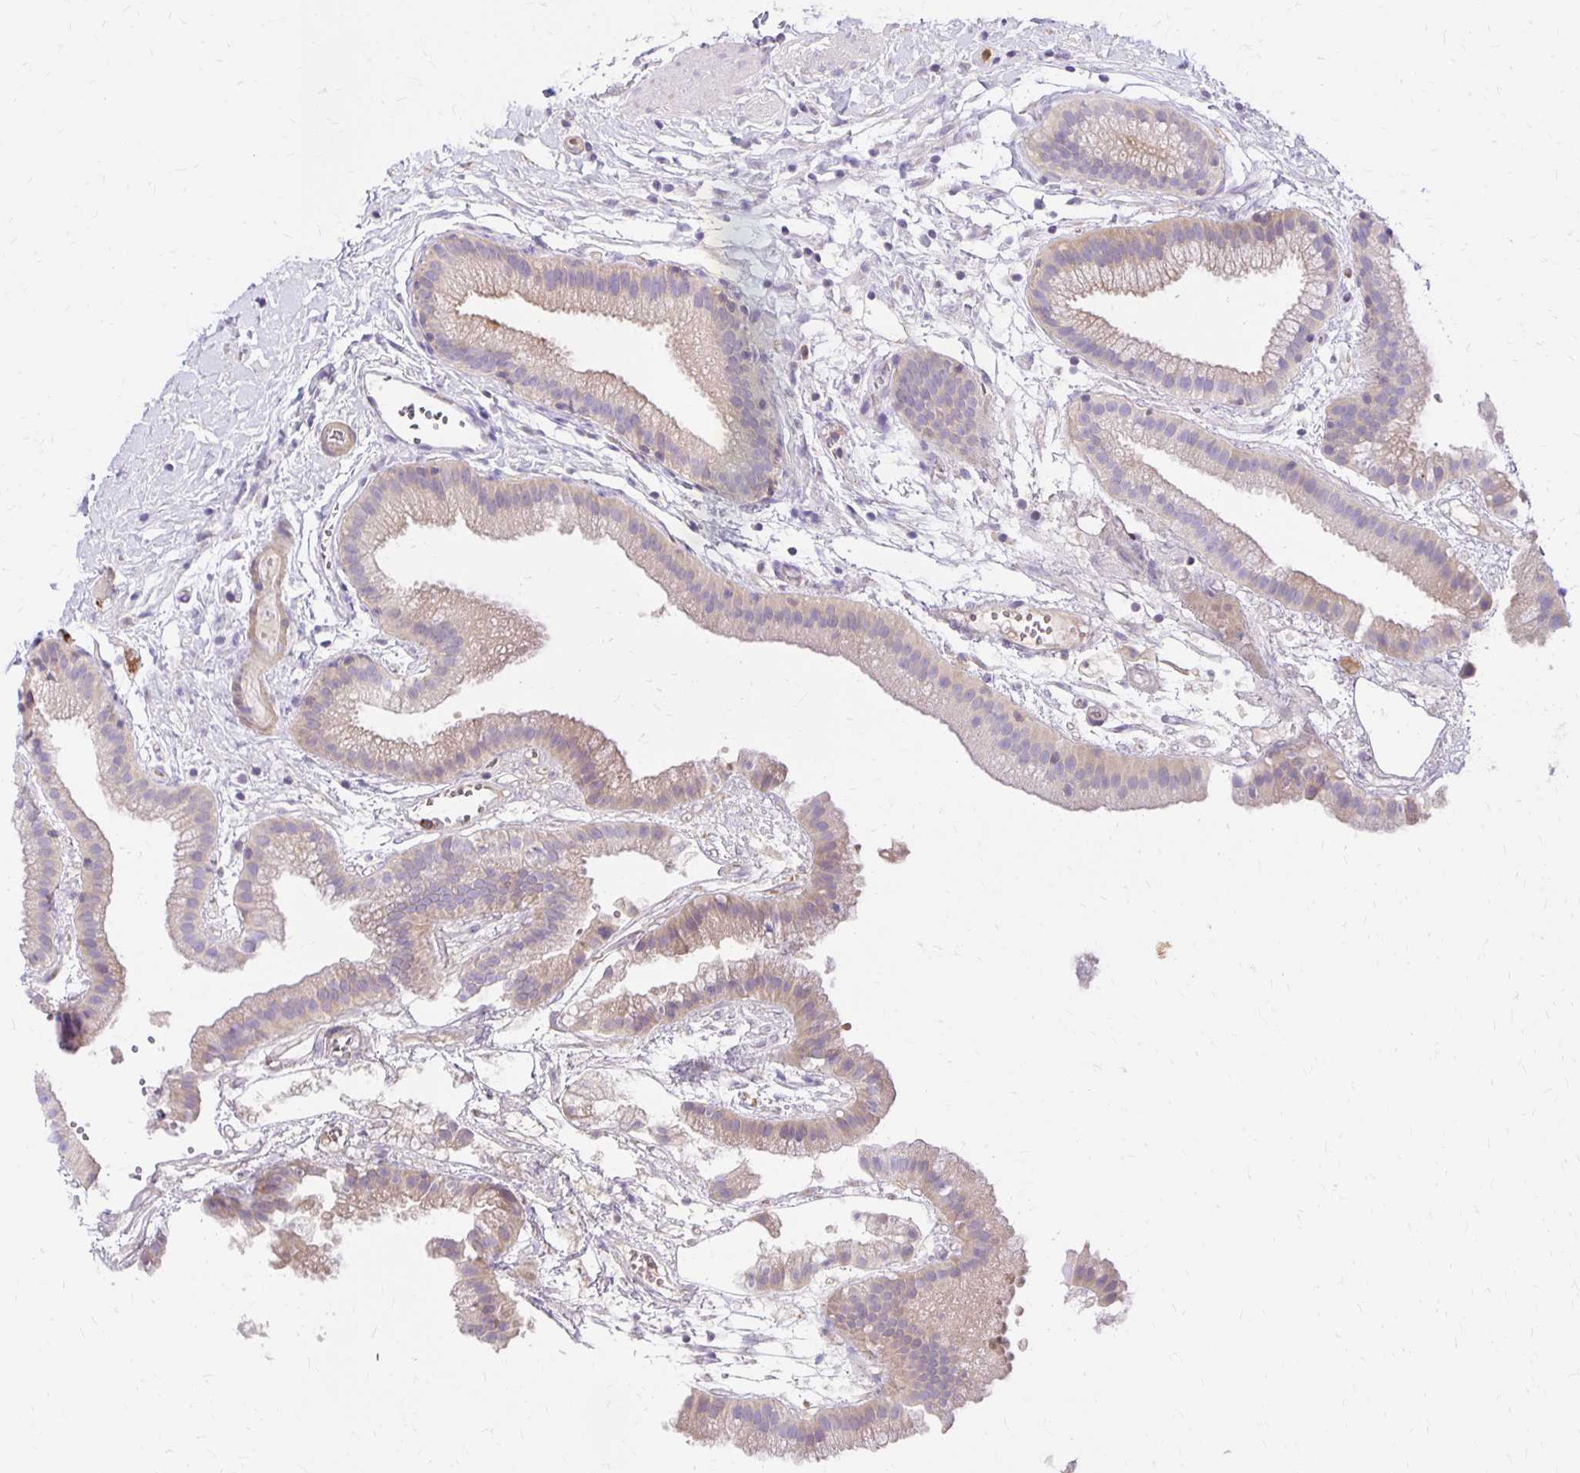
{"staining": {"intensity": "weak", "quantity": "25%-75%", "location": "cytoplasmic/membranous"}, "tissue": "gallbladder", "cell_type": "Glandular cells", "image_type": "normal", "snomed": [{"axis": "morphology", "description": "Normal tissue, NOS"}, {"axis": "topography", "description": "Gallbladder"}], "caption": "This is a micrograph of immunohistochemistry (IHC) staining of benign gallbladder, which shows weak expression in the cytoplasmic/membranous of glandular cells.", "gene": "TTYH1", "patient": {"sex": "female", "age": 63}}